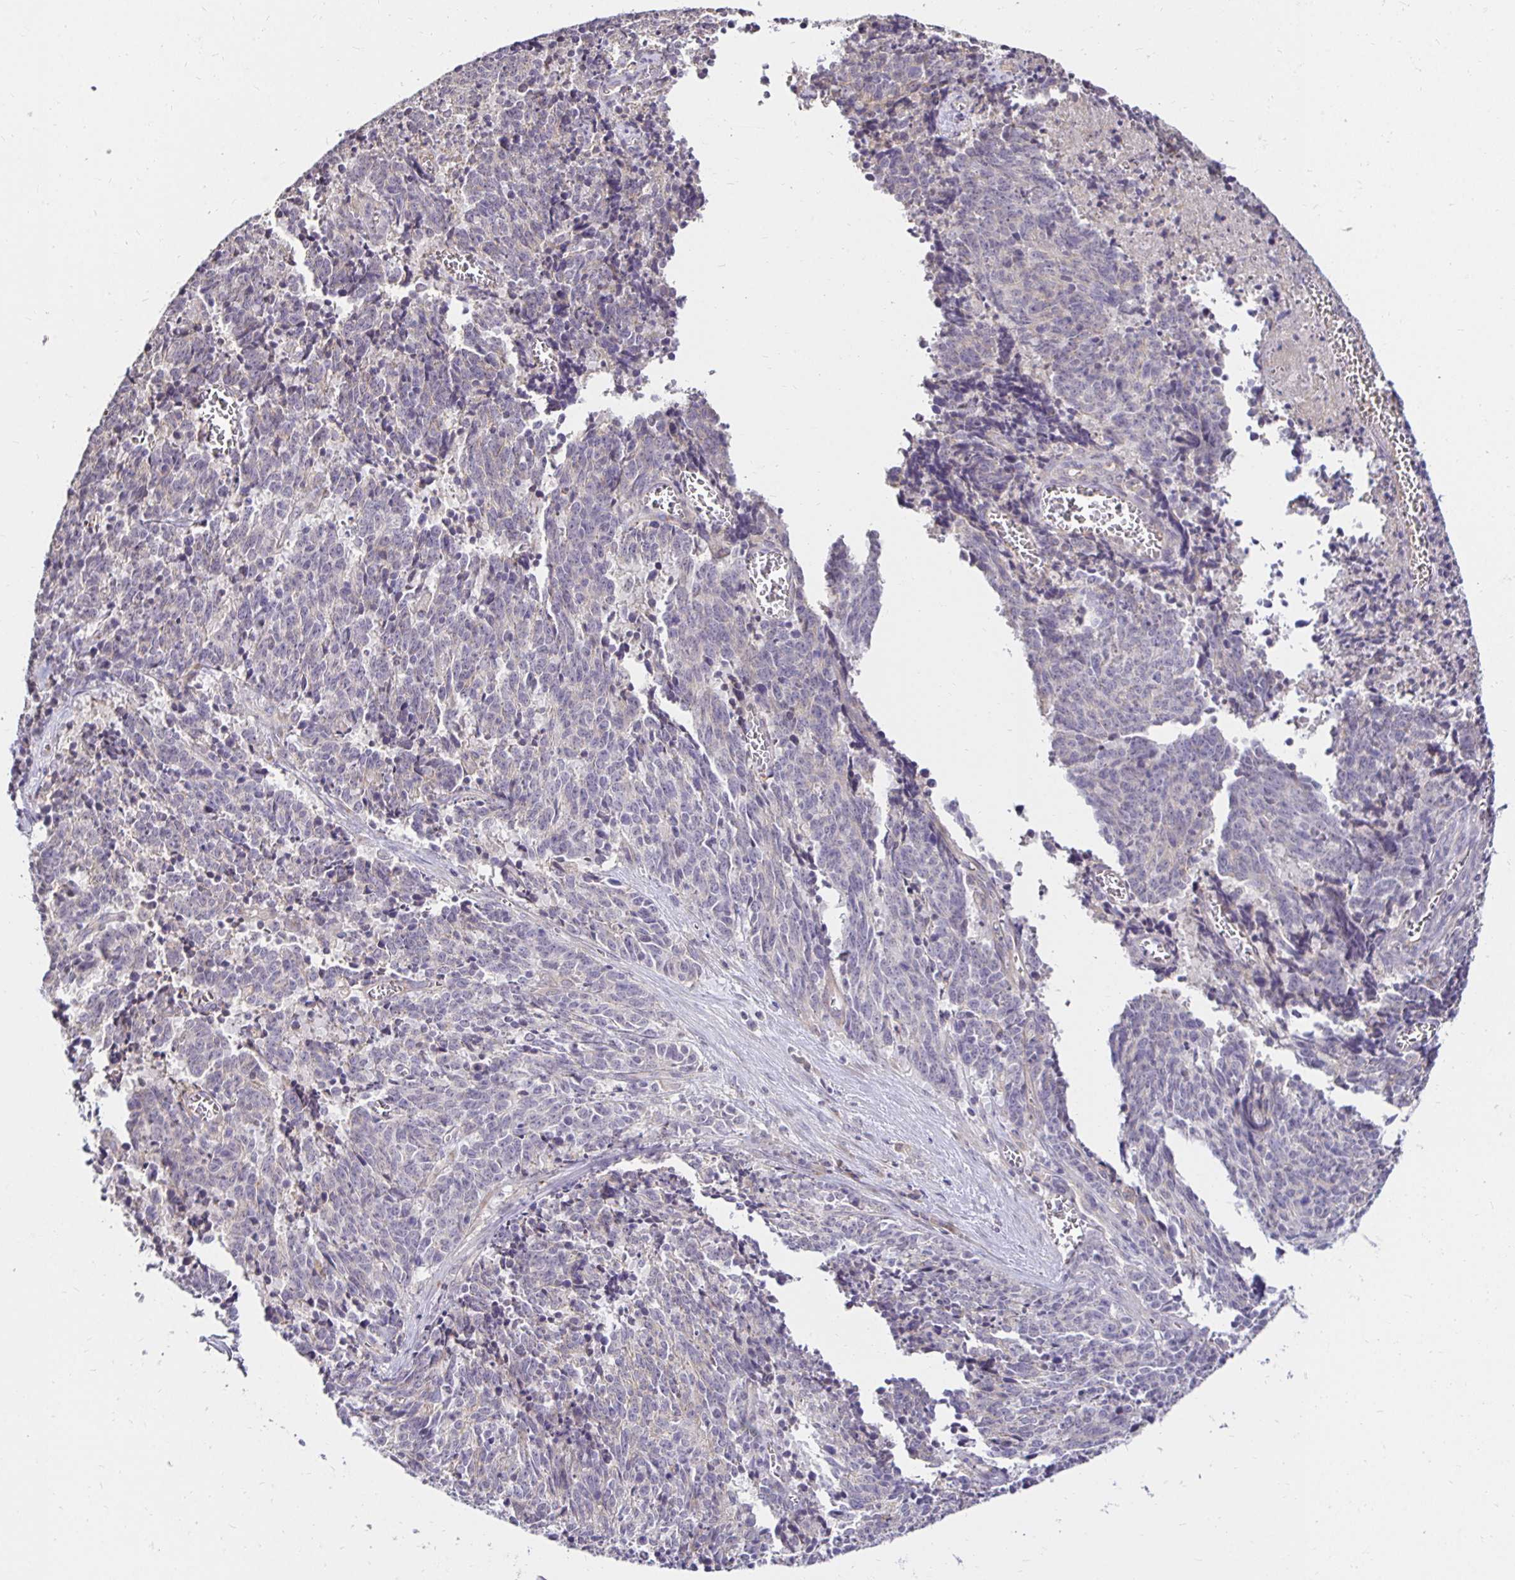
{"staining": {"intensity": "negative", "quantity": "none", "location": "none"}, "tissue": "cervical cancer", "cell_type": "Tumor cells", "image_type": "cancer", "snomed": [{"axis": "morphology", "description": "Squamous cell carcinoma, NOS"}, {"axis": "topography", "description": "Cervix"}], "caption": "Micrograph shows no protein expression in tumor cells of squamous cell carcinoma (cervical) tissue.", "gene": "PNPLA3", "patient": {"sex": "female", "age": 29}}